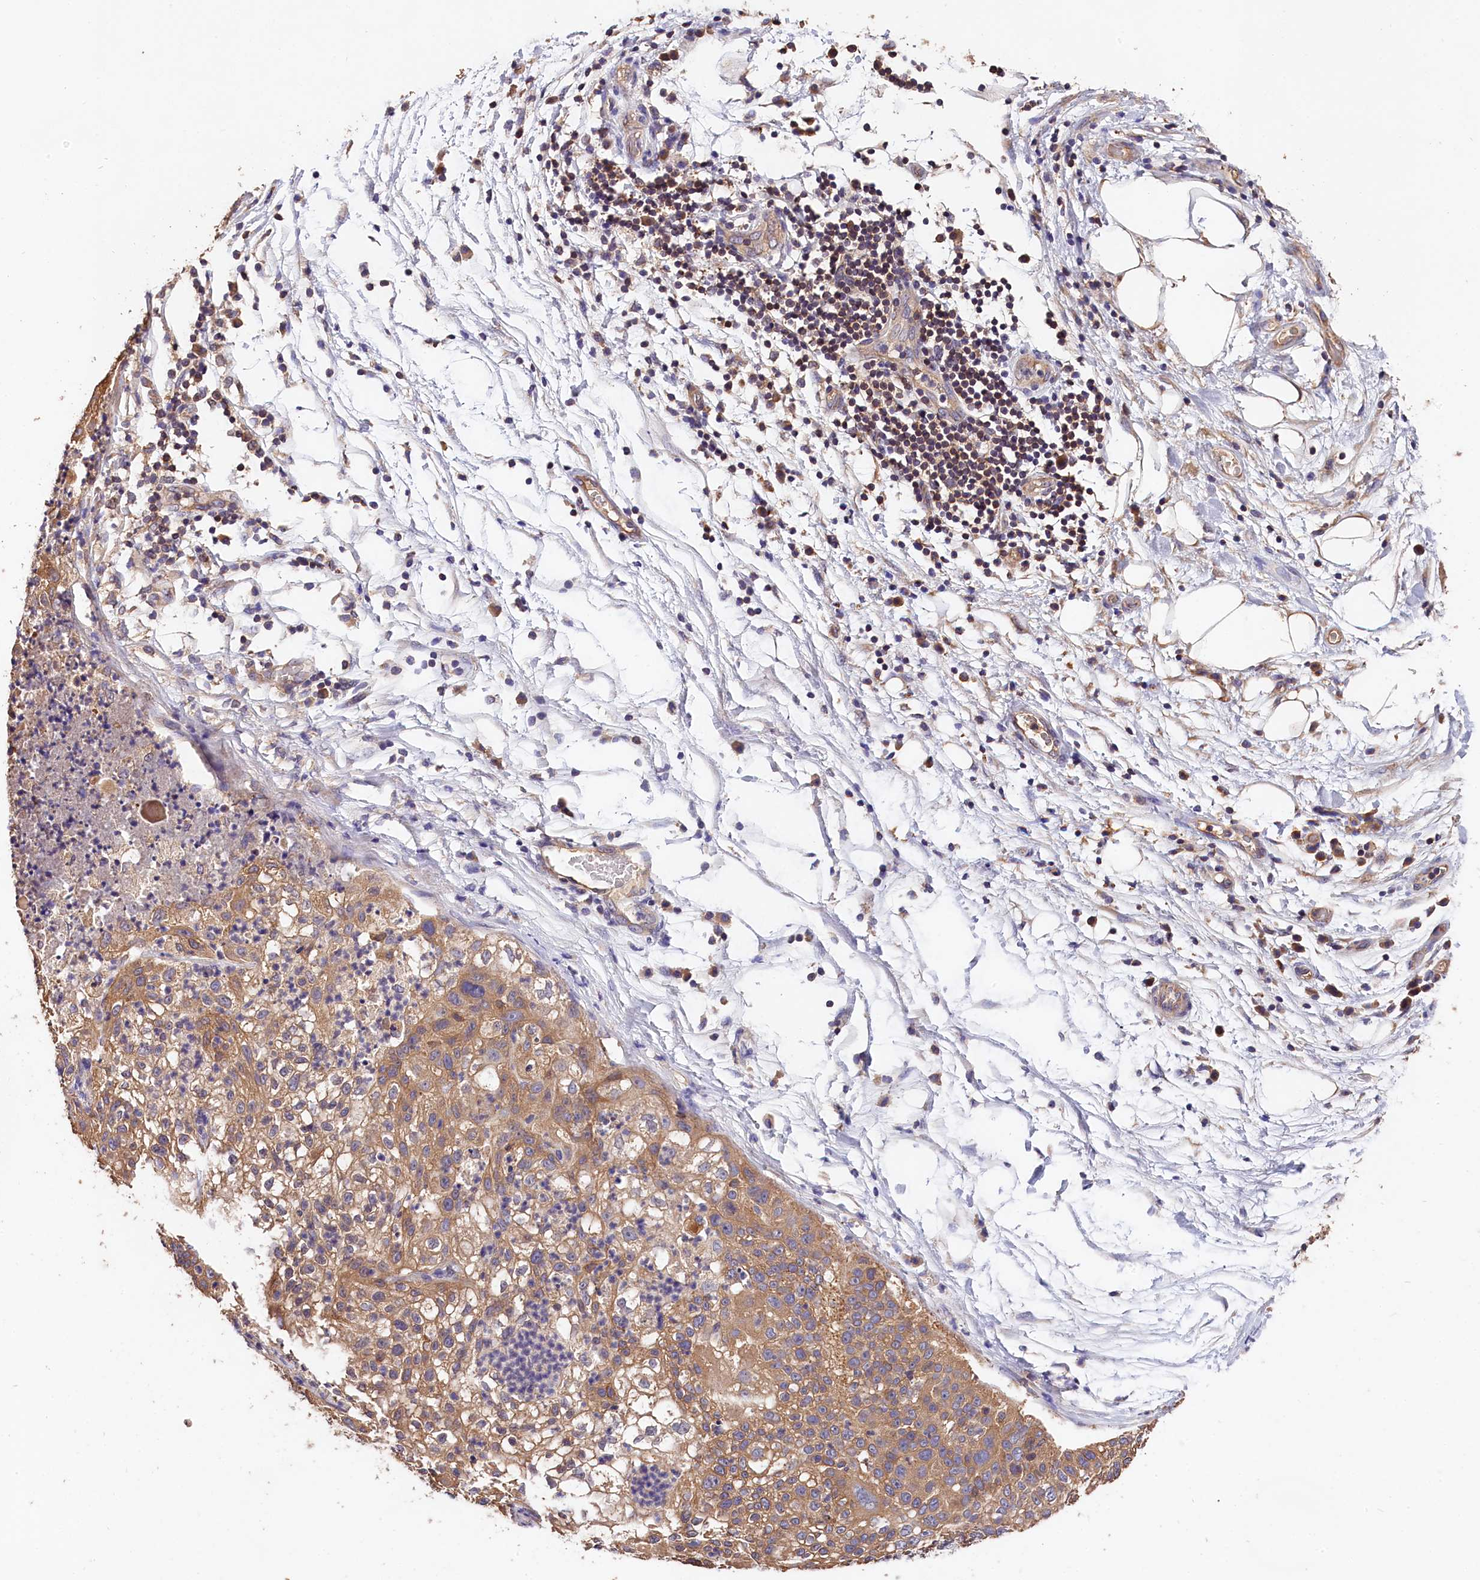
{"staining": {"intensity": "moderate", "quantity": ">75%", "location": "cytoplasmic/membranous"}, "tissue": "lung cancer", "cell_type": "Tumor cells", "image_type": "cancer", "snomed": [{"axis": "morphology", "description": "Inflammation, NOS"}, {"axis": "morphology", "description": "Squamous cell carcinoma, NOS"}, {"axis": "topography", "description": "Lymph node"}, {"axis": "topography", "description": "Soft tissue"}, {"axis": "topography", "description": "Lung"}], "caption": "Protein expression analysis of human lung cancer (squamous cell carcinoma) reveals moderate cytoplasmic/membranous expression in approximately >75% of tumor cells. The staining was performed using DAB (3,3'-diaminobenzidine) to visualize the protein expression in brown, while the nuclei were stained in blue with hematoxylin (Magnification: 20x).", "gene": "OAS3", "patient": {"sex": "male", "age": 66}}